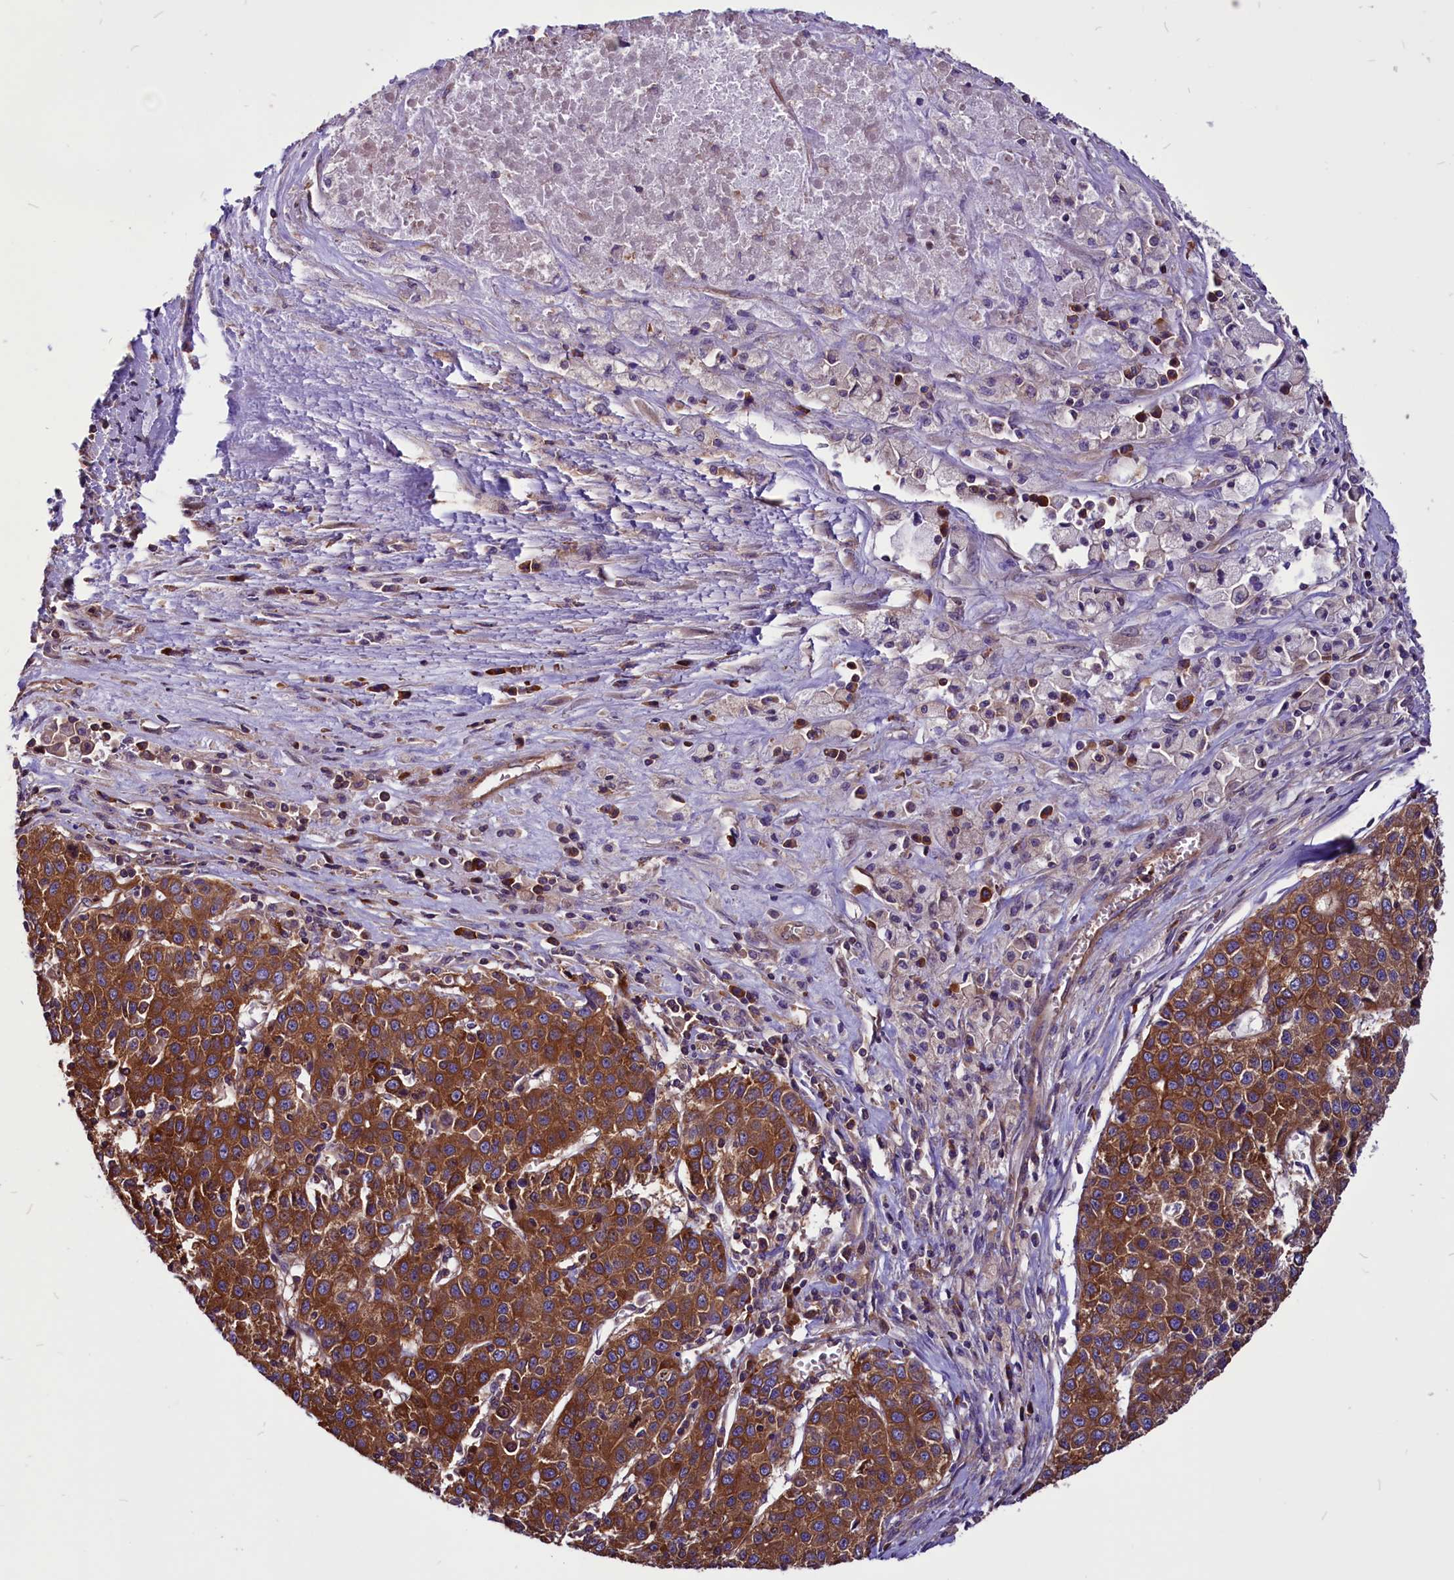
{"staining": {"intensity": "strong", "quantity": ">75%", "location": "cytoplasmic/membranous"}, "tissue": "liver cancer", "cell_type": "Tumor cells", "image_type": "cancer", "snomed": [{"axis": "morphology", "description": "Carcinoma, Hepatocellular, NOS"}, {"axis": "topography", "description": "Liver"}], "caption": "The micrograph displays staining of liver cancer, revealing strong cytoplasmic/membranous protein expression (brown color) within tumor cells. (DAB IHC, brown staining for protein, blue staining for nuclei).", "gene": "EIF3G", "patient": {"sex": "female", "age": 53}}